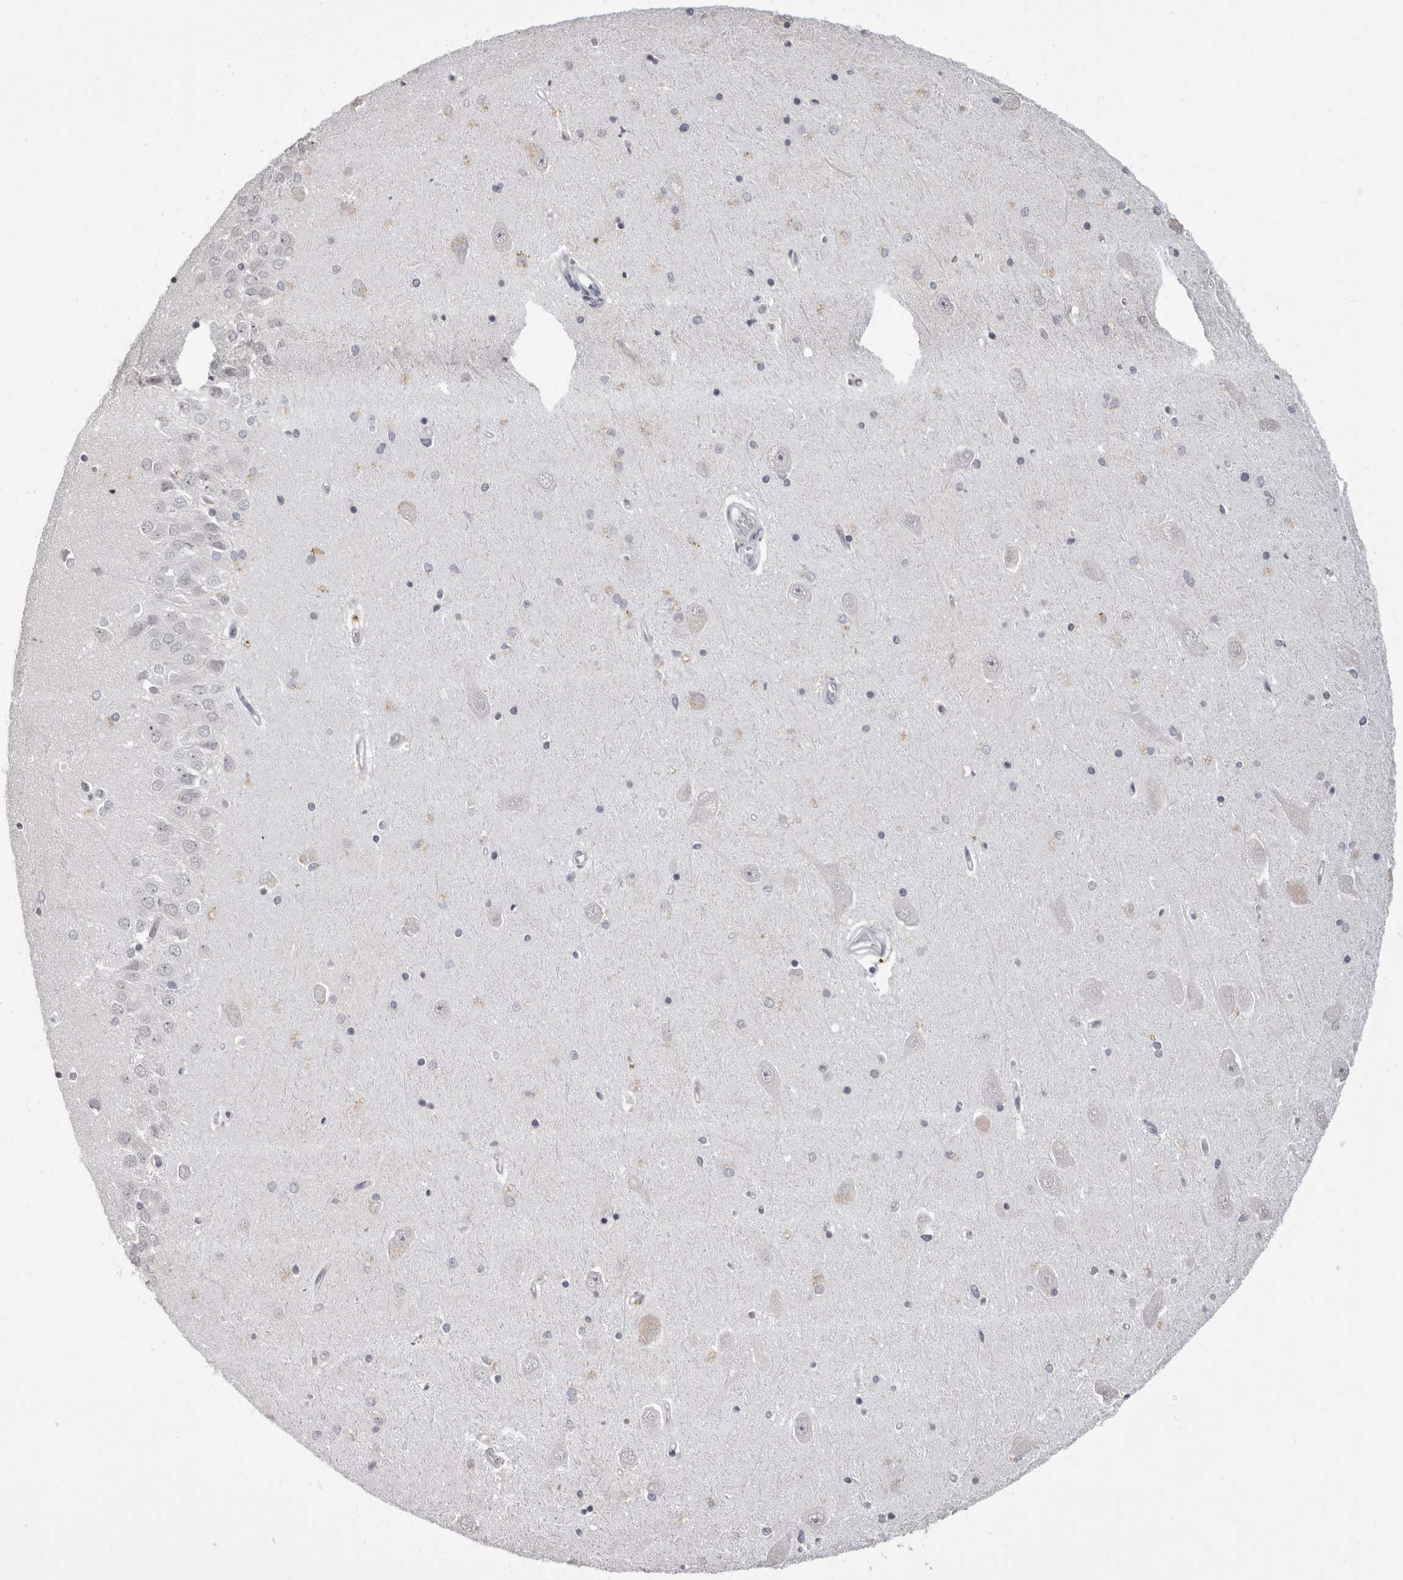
{"staining": {"intensity": "negative", "quantity": "none", "location": "none"}, "tissue": "hippocampus", "cell_type": "Glial cells", "image_type": "normal", "snomed": [{"axis": "morphology", "description": "Normal tissue, NOS"}, {"axis": "topography", "description": "Hippocampus"}], "caption": "This is an IHC image of unremarkable human hippocampus. There is no positivity in glial cells.", "gene": "PCDHB6", "patient": {"sex": "male", "age": 45}}